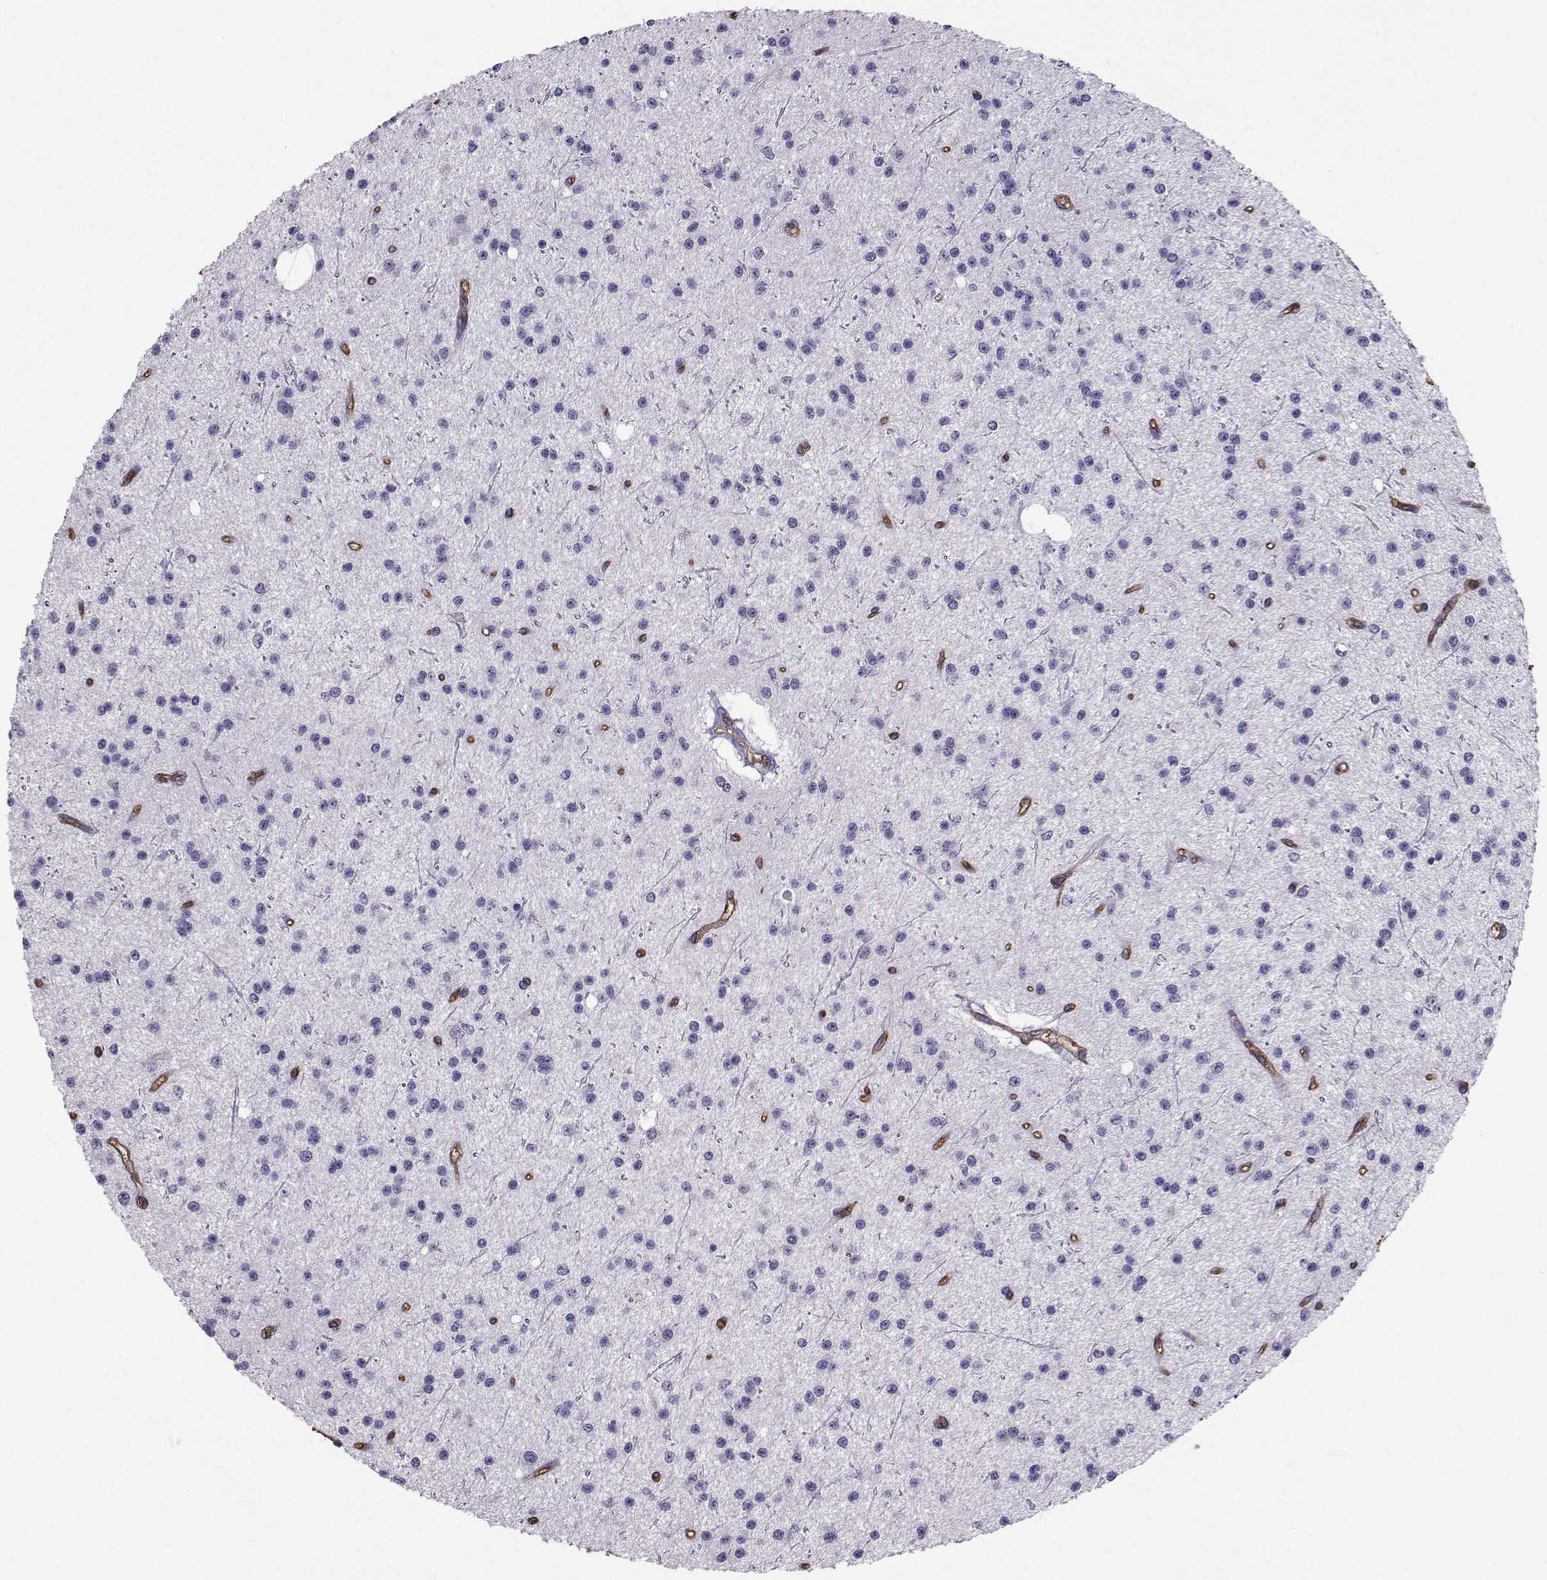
{"staining": {"intensity": "negative", "quantity": "none", "location": "none"}, "tissue": "glioma", "cell_type": "Tumor cells", "image_type": "cancer", "snomed": [{"axis": "morphology", "description": "Glioma, malignant, Low grade"}, {"axis": "topography", "description": "Brain"}], "caption": "Tumor cells show no significant expression in malignant glioma (low-grade). (Stains: DAB immunohistochemistry with hematoxylin counter stain, Microscopy: brightfield microscopy at high magnification).", "gene": "CLUL1", "patient": {"sex": "male", "age": 27}}